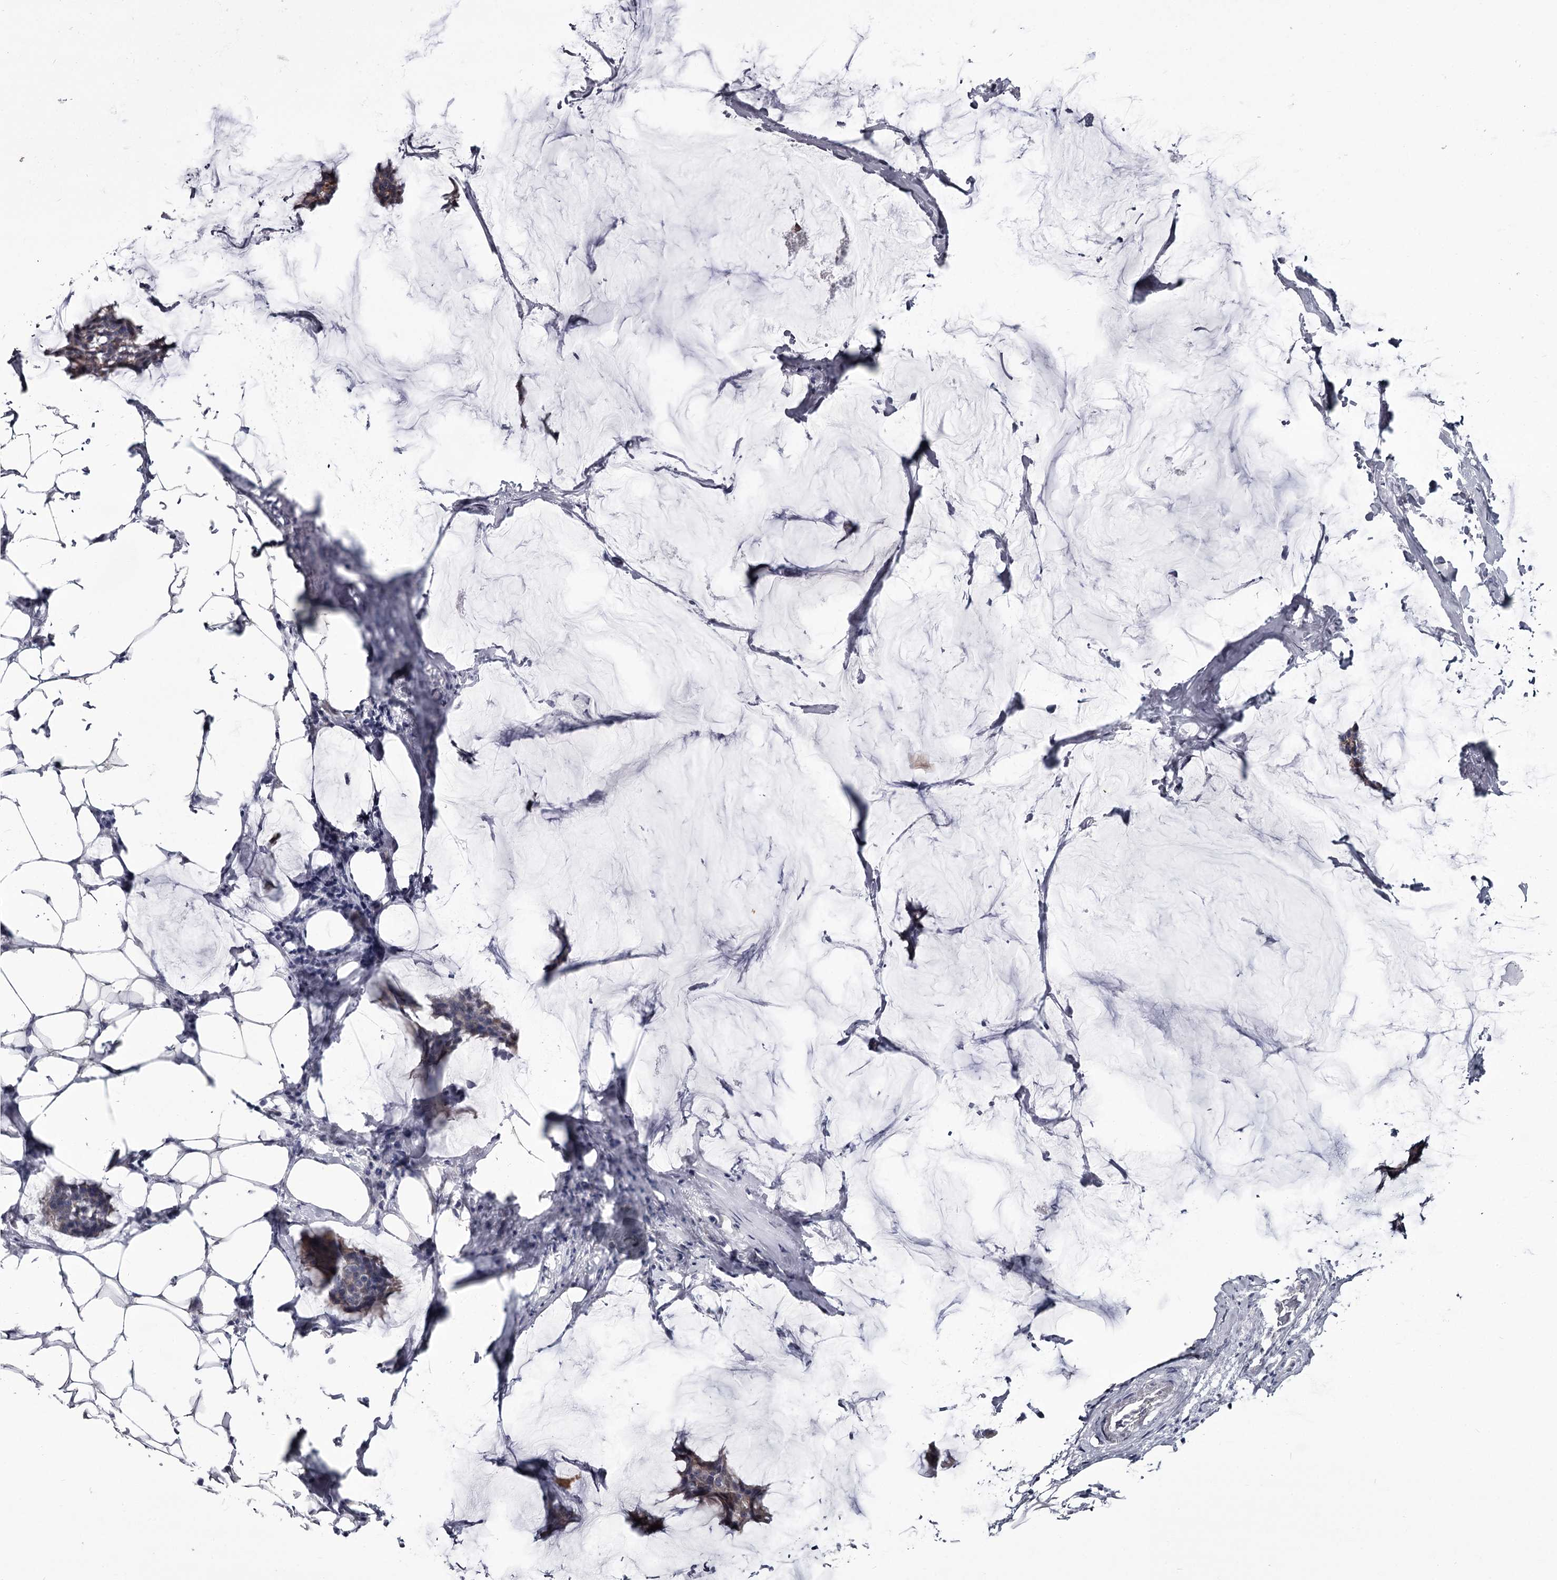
{"staining": {"intensity": "negative", "quantity": "none", "location": "none"}, "tissue": "breast cancer", "cell_type": "Tumor cells", "image_type": "cancer", "snomed": [{"axis": "morphology", "description": "Duct carcinoma"}, {"axis": "topography", "description": "Breast"}], "caption": "Breast invasive ductal carcinoma stained for a protein using immunohistochemistry shows no staining tumor cells.", "gene": "PRPF40B", "patient": {"sex": "female", "age": 93}}